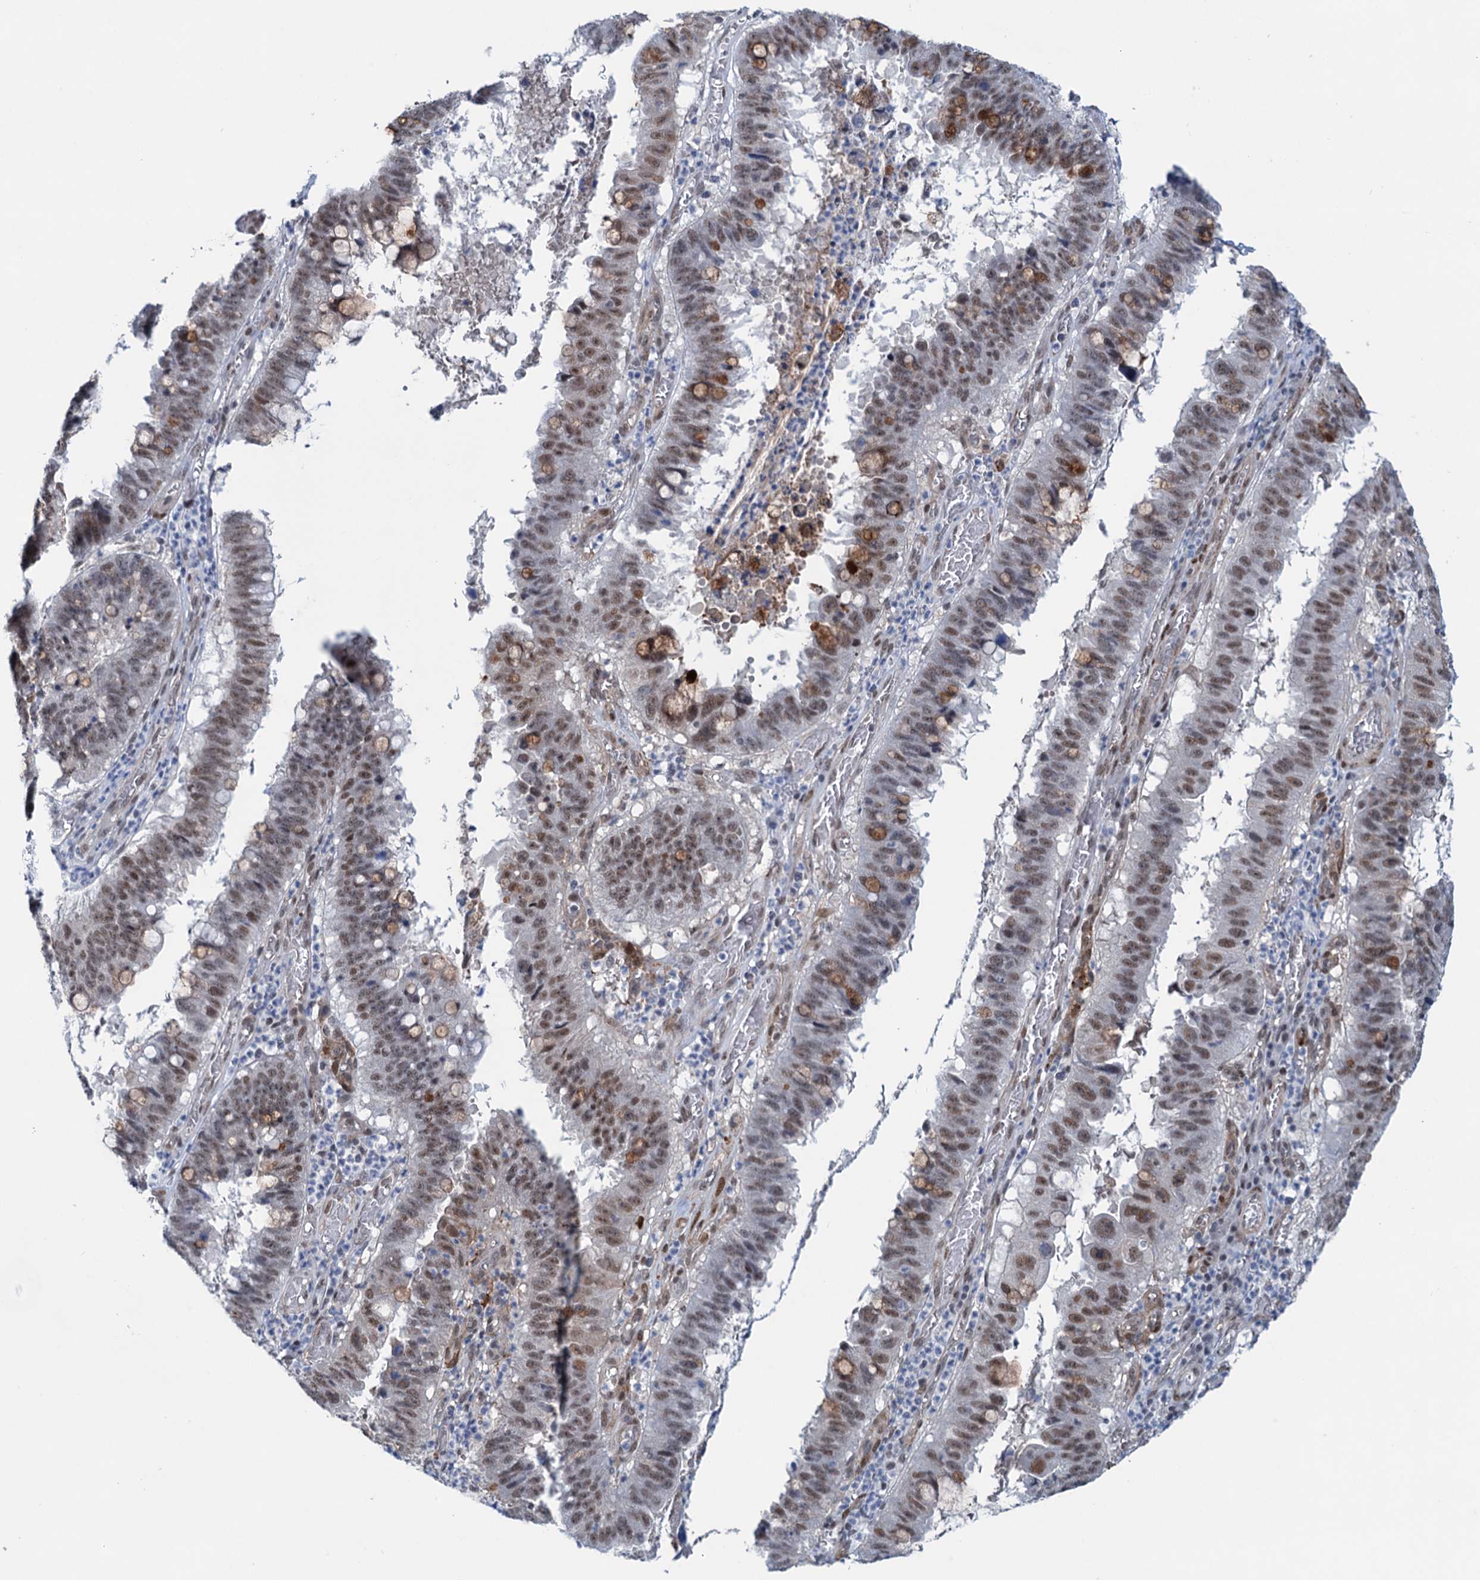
{"staining": {"intensity": "moderate", "quantity": "25%-75%", "location": "nuclear"}, "tissue": "stomach cancer", "cell_type": "Tumor cells", "image_type": "cancer", "snomed": [{"axis": "morphology", "description": "Adenocarcinoma, NOS"}, {"axis": "topography", "description": "Stomach"}], "caption": "High-power microscopy captured an immunohistochemistry (IHC) image of adenocarcinoma (stomach), revealing moderate nuclear expression in about 25%-75% of tumor cells.", "gene": "FAM53A", "patient": {"sex": "male", "age": 59}}